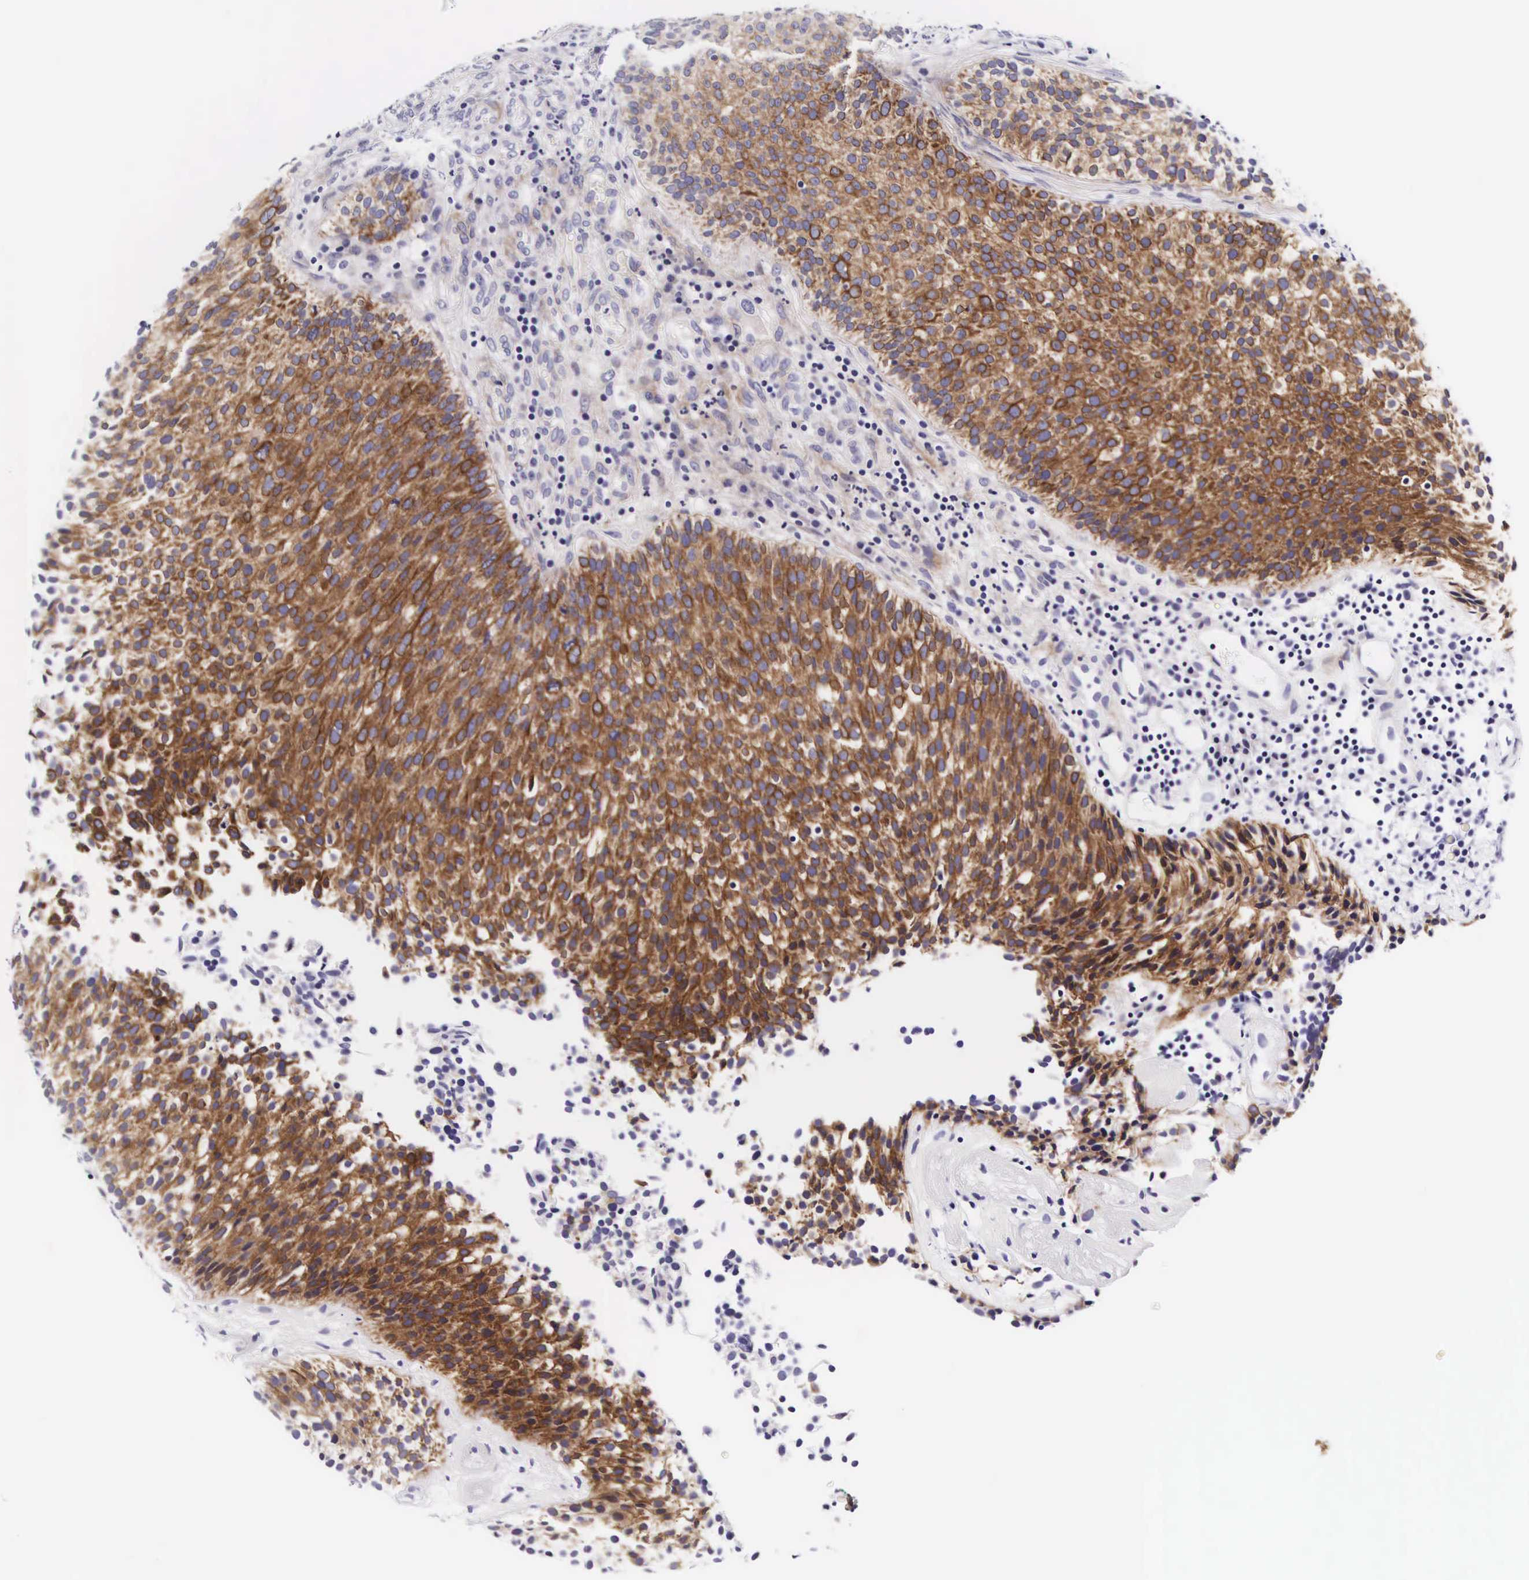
{"staining": {"intensity": "moderate", "quantity": ">75%", "location": "cytoplasmic/membranous"}, "tissue": "urothelial cancer", "cell_type": "Tumor cells", "image_type": "cancer", "snomed": [{"axis": "morphology", "description": "Urothelial carcinoma, Low grade"}, {"axis": "topography", "description": "Urinary bladder"}], "caption": "The image demonstrates a brown stain indicating the presence of a protein in the cytoplasmic/membranous of tumor cells in low-grade urothelial carcinoma.", "gene": "UPRT", "patient": {"sex": "male", "age": 85}}